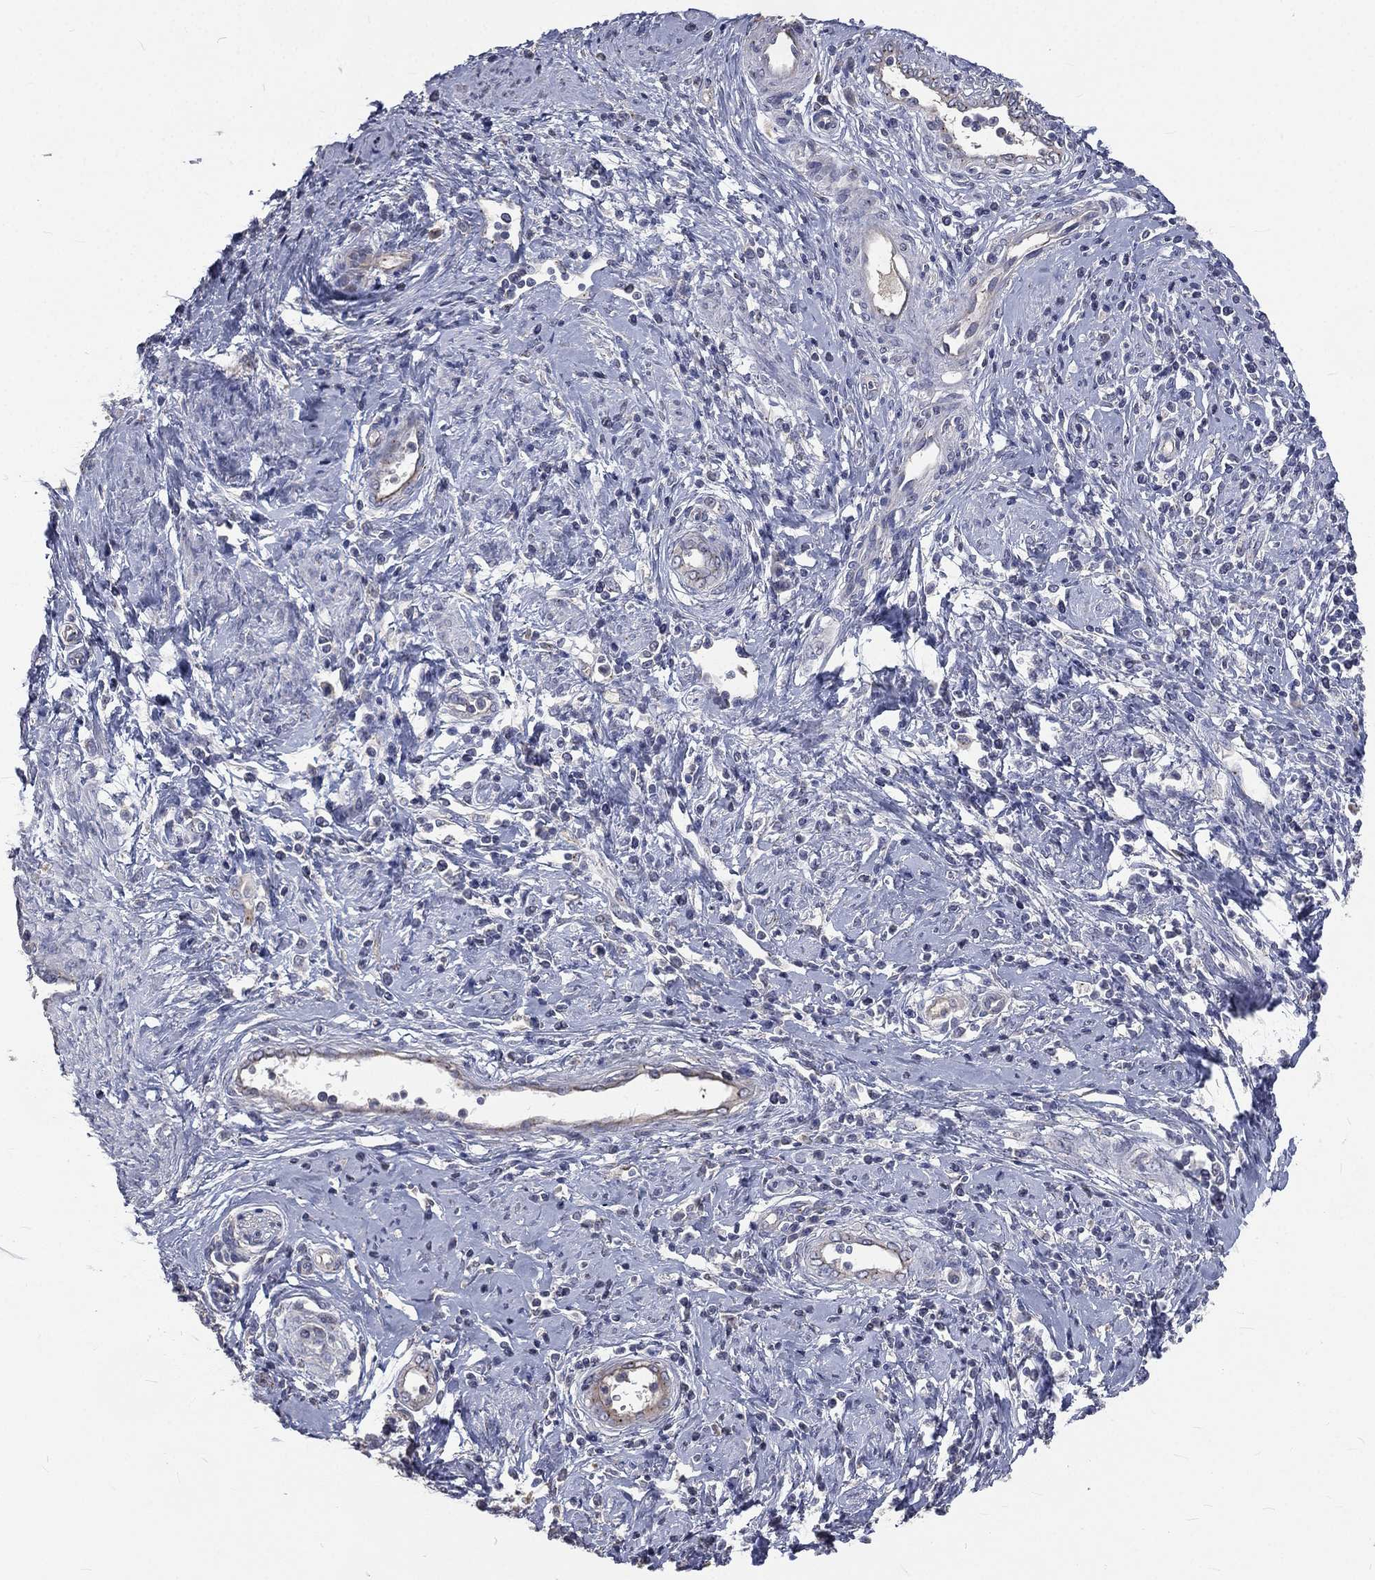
{"staining": {"intensity": "negative", "quantity": "none", "location": "none"}, "tissue": "cervical cancer", "cell_type": "Tumor cells", "image_type": "cancer", "snomed": [{"axis": "morphology", "description": "Squamous cell carcinoma, NOS"}, {"axis": "topography", "description": "Cervix"}], "caption": "This image is of cervical cancer stained with immunohistochemistry (IHC) to label a protein in brown with the nuclei are counter-stained blue. There is no positivity in tumor cells. (DAB (3,3'-diaminobenzidine) immunohistochemistry (IHC) with hematoxylin counter stain).", "gene": "CROCC", "patient": {"sex": "female", "age": 26}}